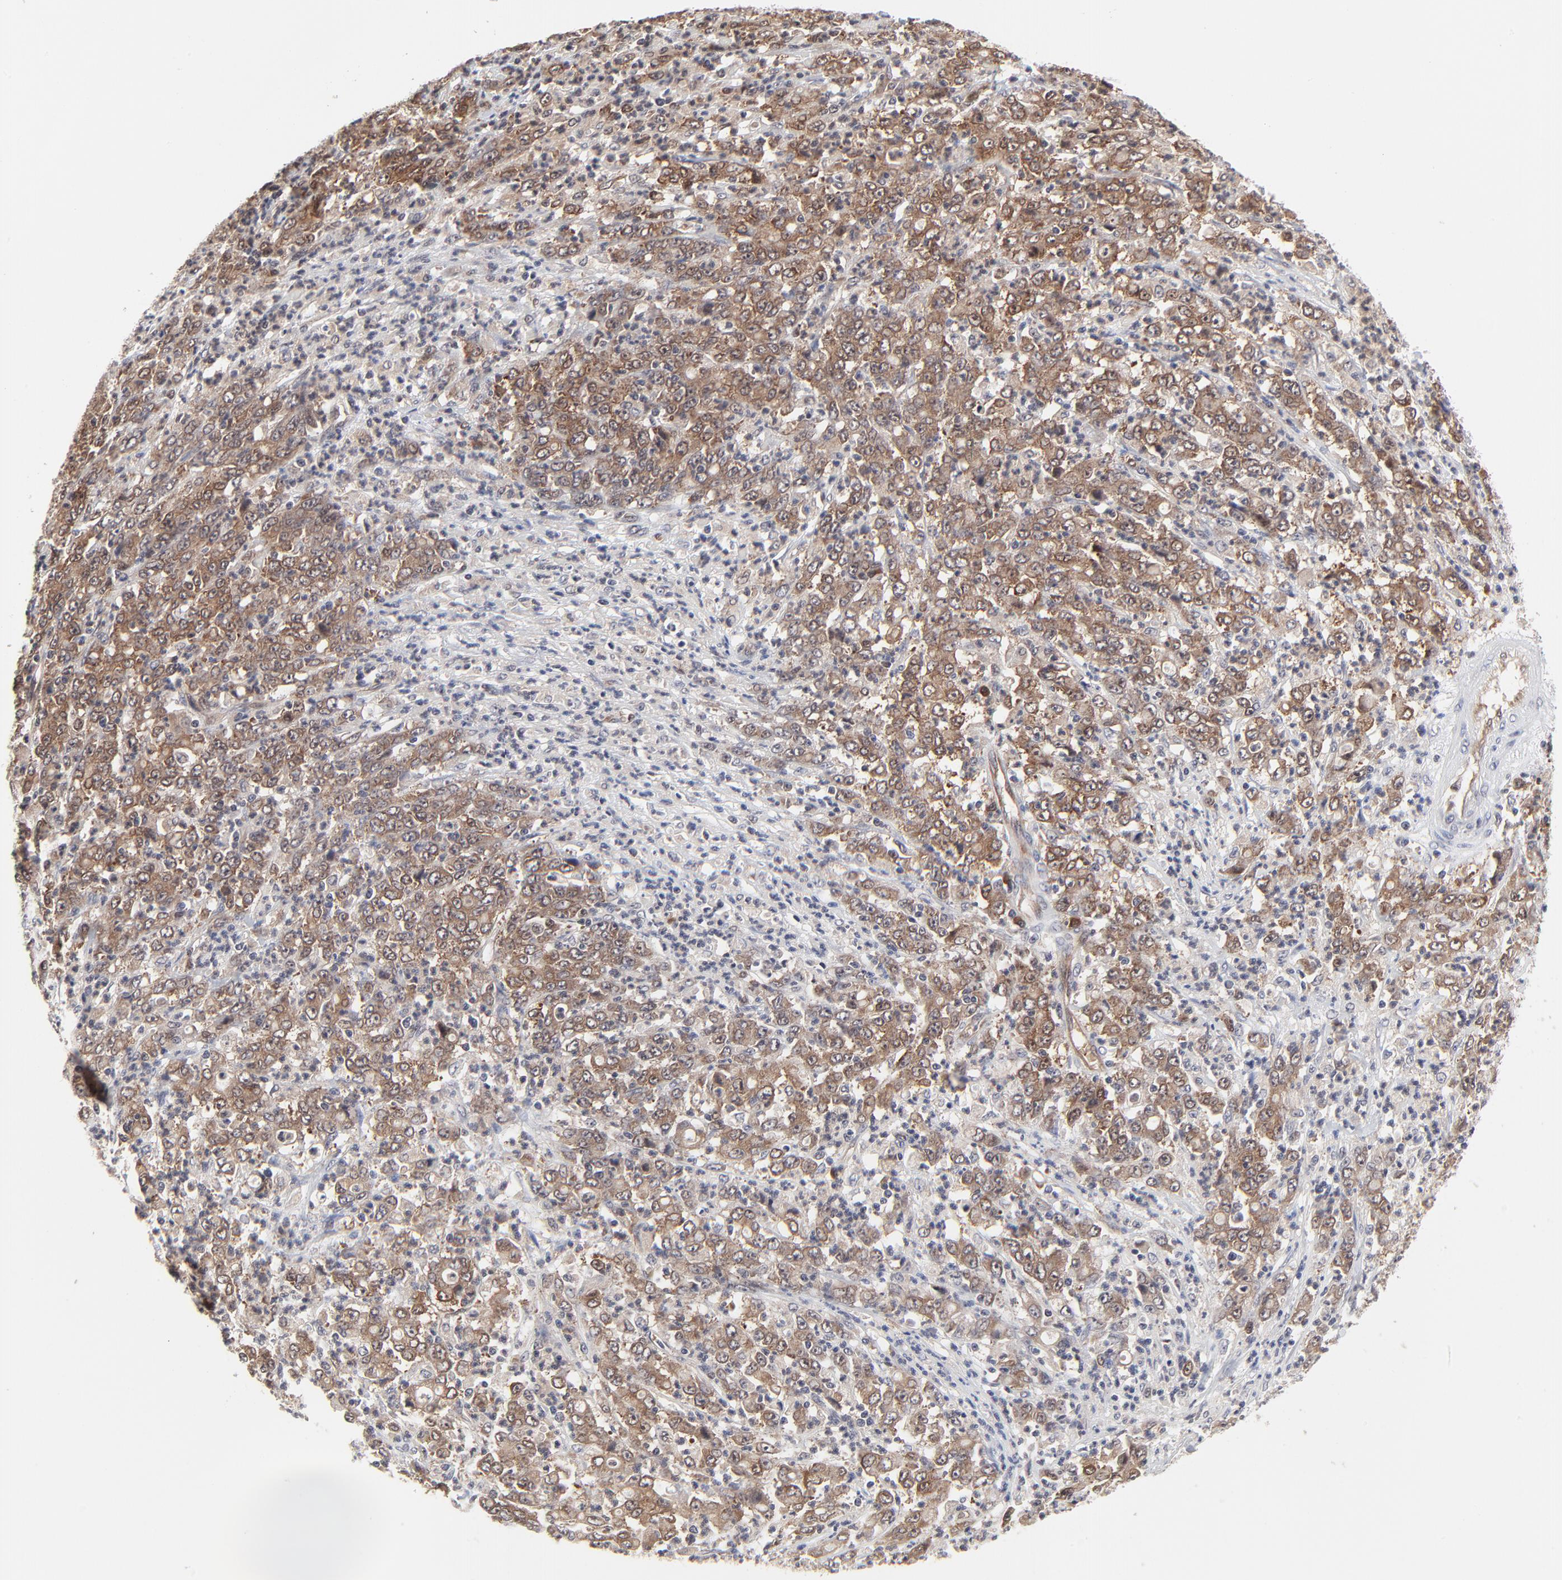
{"staining": {"intensity": "moderate", "quantity": ">75%", "location": "nuclear"}, "tissue": "stomach cancer", "cell_type": "Tumor cells", "image_type": "cancer", "snomed": [{"axis": "morphology", "description": "Adenocarcinoma, NOS"}, {"axis": "topography", "description": "Stomach, lower"}], "caption": "Tumor cells exhibit moderate nuclear expression in about >75% of cells in adenocarcinoma (stomach).", "gene": "CASP10", "patient": {"sex": "female", "age": 71}}